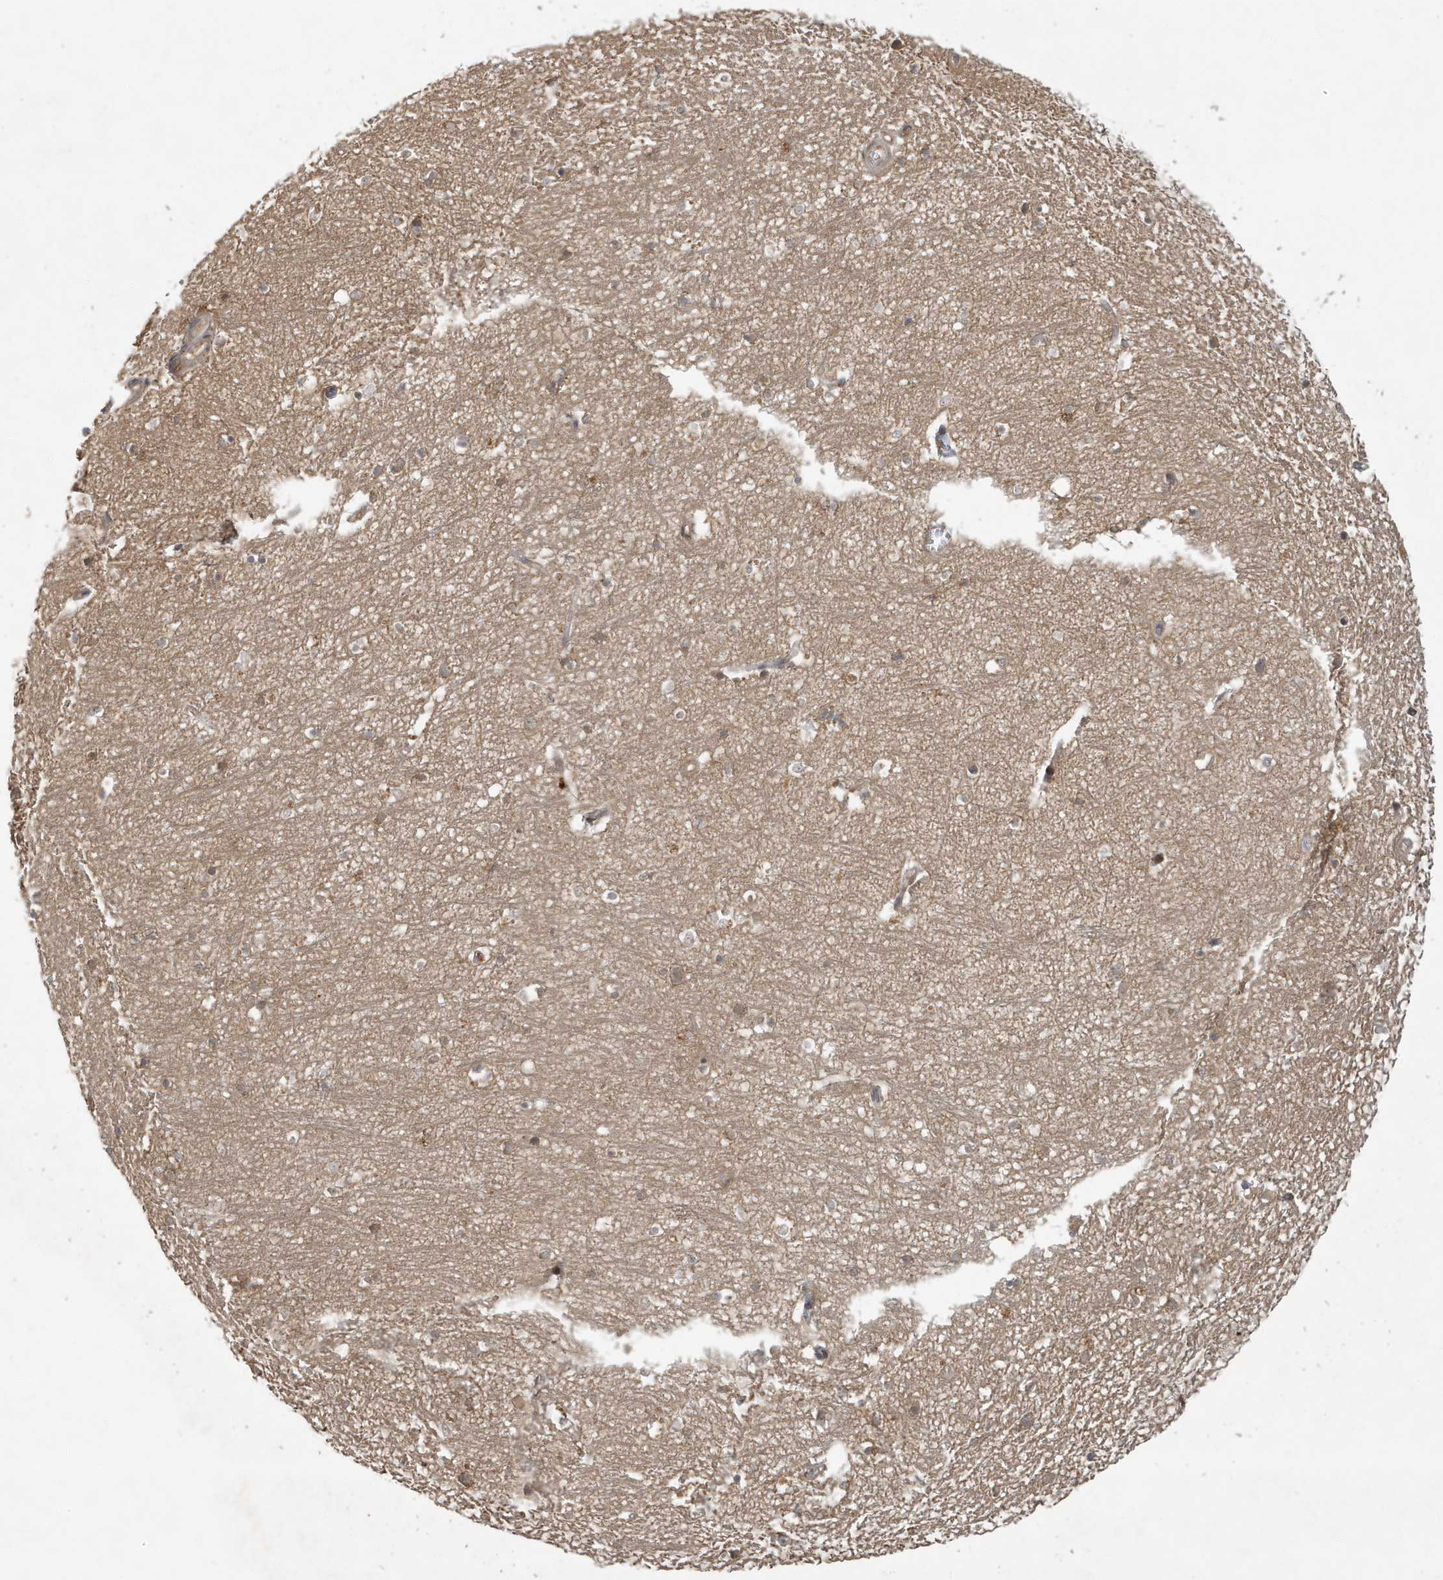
{"staining": {"intensity": "moderate", "quantity": "<25%", "location": "cytoplasmic/membranous"}, "tissue": "hippocampus", "cell_type": "Glial cells", "image_type": "normal", "snomed": [{"axis": "morphology", "description": "Normal tissue, NOS"}, {"axis": "topography", "description": "Hippocampus"}], "caption": "Immunohistochemical staining of unremarkable hippocampus displays moderate cytoplasmic/membranous protein staining in approximately <25% of glial cells.", "gene": "ABCB9", "patient": {"sex": "female", "age": 64}}